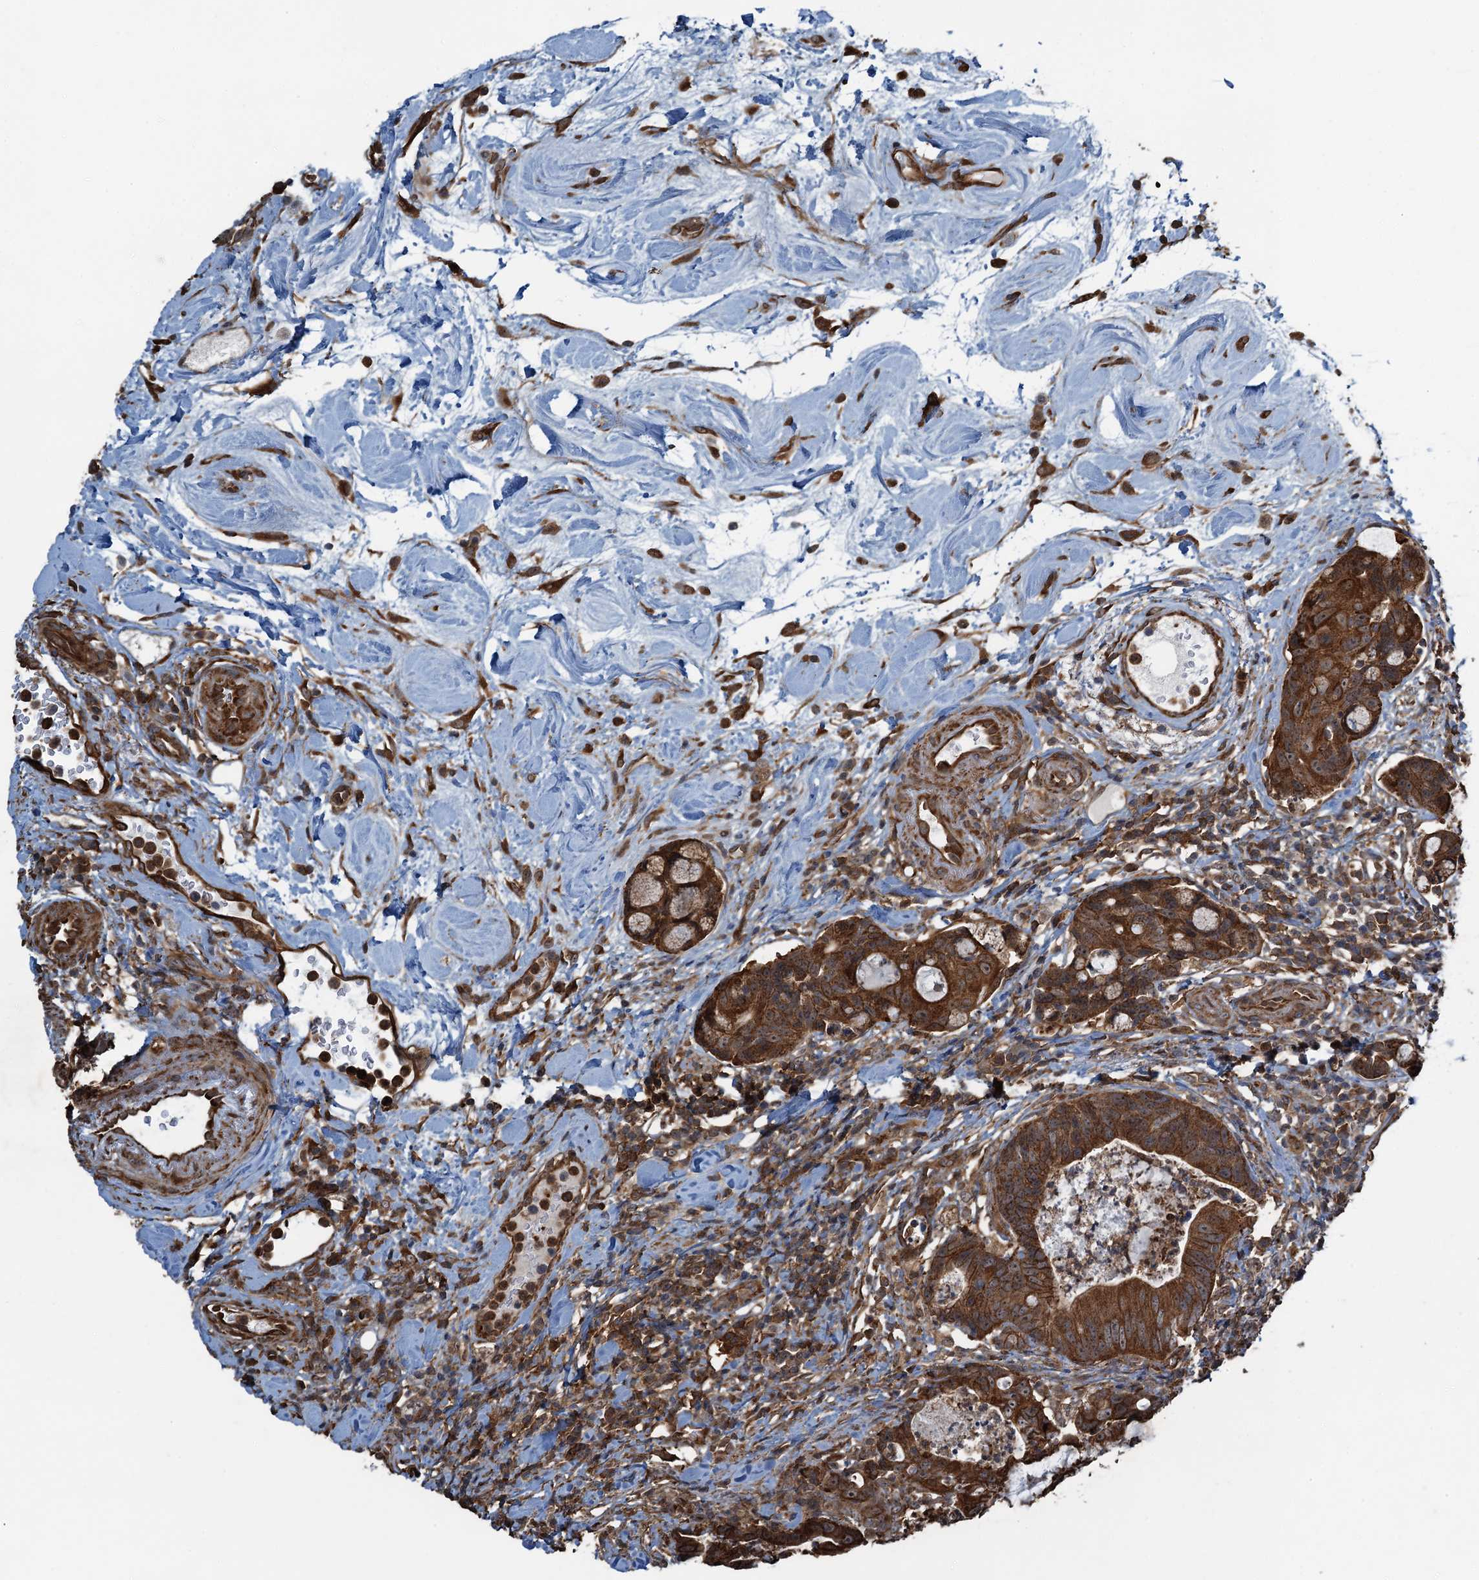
{"staining": {"intensity": "strong", "quantity": ">75%", "location": "cytoplasmic/membranous"}, "tissue": "colorectal cancer", "cell_type": "Tumor cells", "image_type": "cancer", "snomed": [{"axis": "morphology", "description": "Adenocarcinoma, NOS"}, {"axis": "topography", "description": "Colon"}], "caption": "Protein staining shows strong cytoplasmic/membranous positivity in about >75% of tumor cells in colorectal cancer. The protein is stained brown, and the nuclei are stained in blue (DAB (3,3'-diaminobenzidine) IHC with brightfield microscopy, high magnification).", "gene": "WHAMM", "patient": {"sex": "female", "age": 82}}